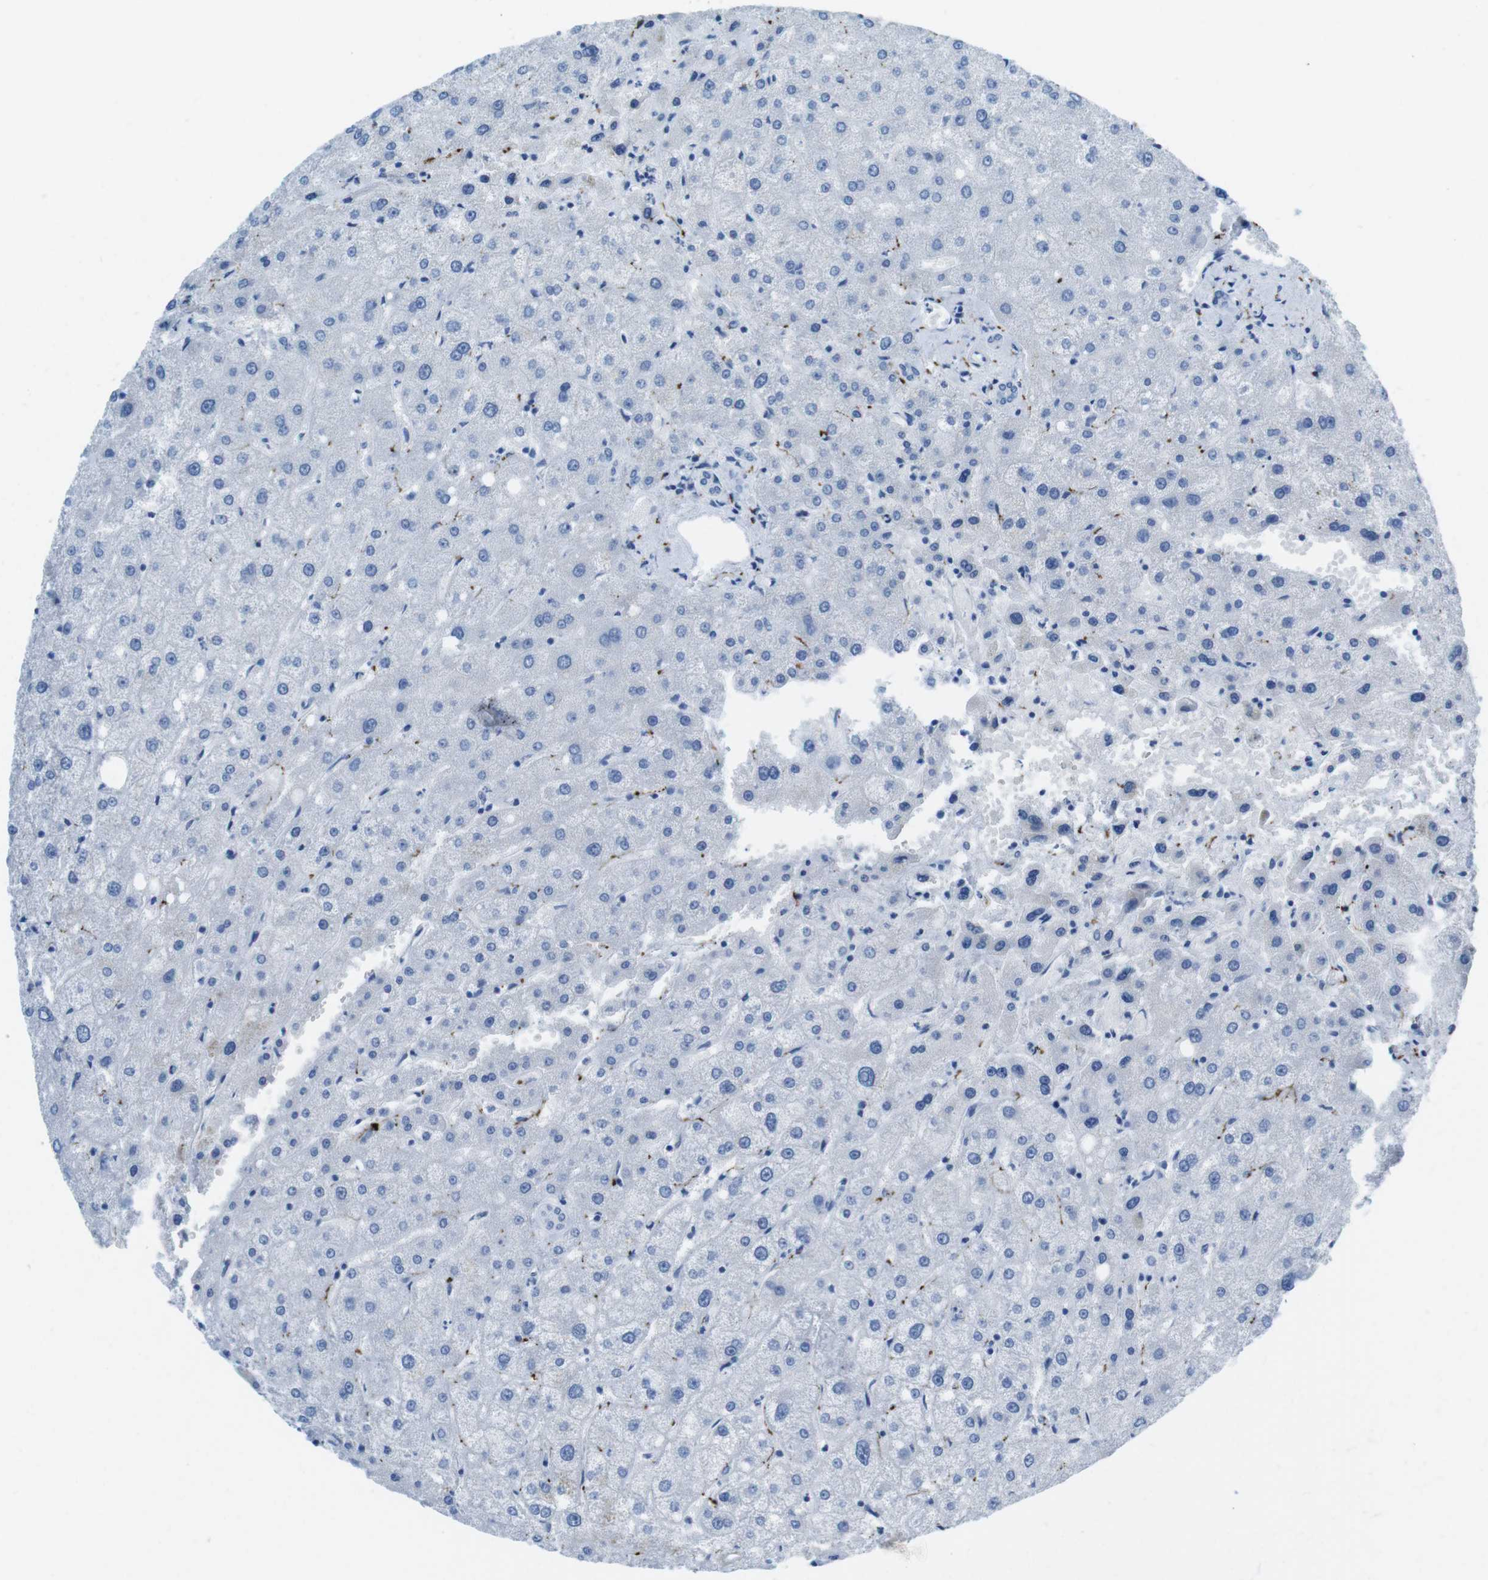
{"staining": {"intensity": "negative", "quantity": "none", "location": "none"}, "tissue": "liver", "cell_type": "Cholangiocytes", "image_type": "normal", "snomed": [{"axis": "morphology", "description": "Normal tissue, NOS"}, {"axis": "topography", "description": "Liver"}], "caption": "High magnification brightfield microscopy of normal liver stained with DAB (brown) and counterstained with hematoxylin (blue): cholangiocytes show no significant staining. (DAB (3,3'-diaminobenzidine) immunohistochemistry with hematoxylin counter stain).", "gene": "GAP43", "patient": {"sex": "male", "age": 73}}